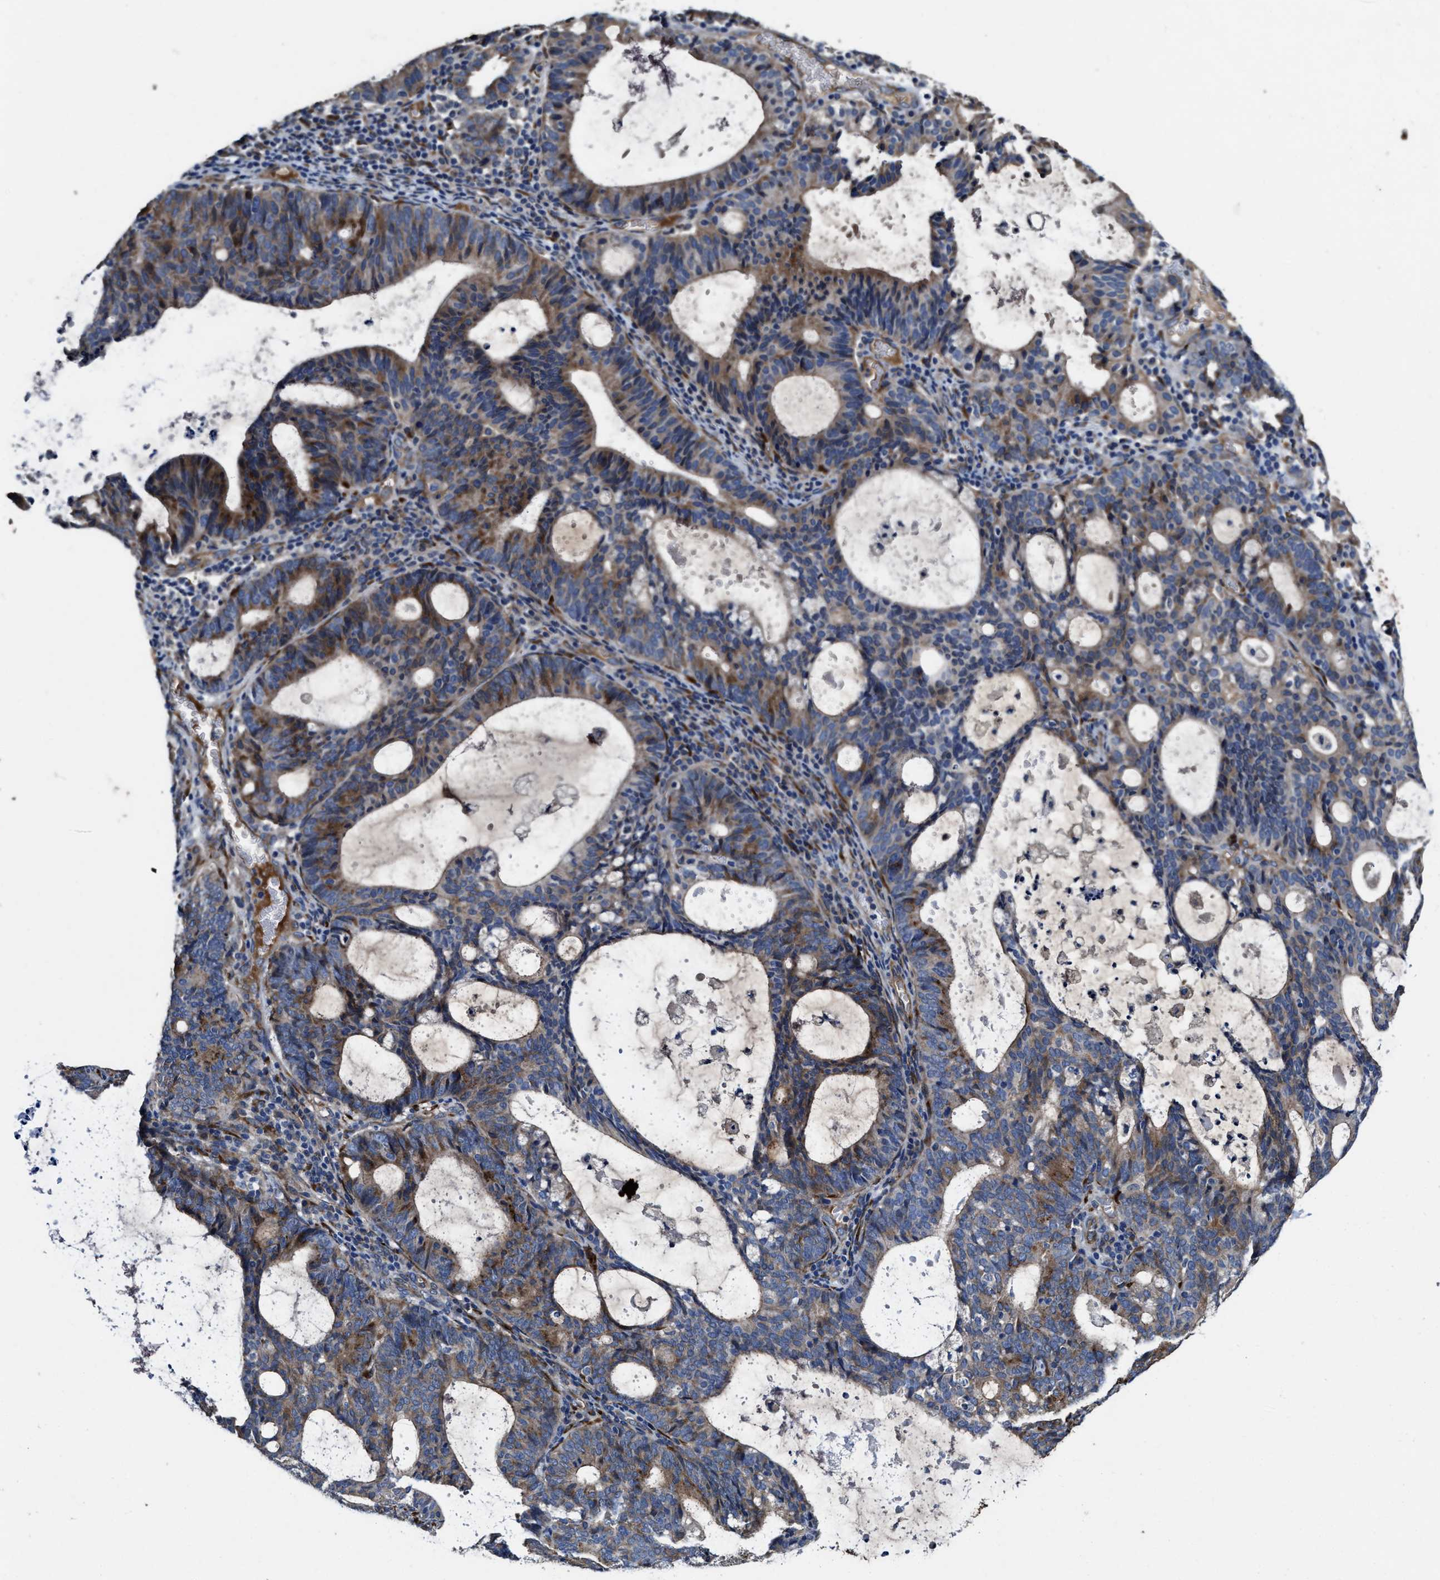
{"staining": {"intensity": "moderate", "quantity": ">75%", "location": "cytoplasmic/membranous"}, "tissue": "endometrial cancer", "cell_type": "Tumor cells", "image_type": "cancer", "snomed": [{"axis": "morphology", "description": "Adenocarcinoma, NOS"}, {"axis": "topography", "description": "Uterus"}], "caption": "Protein positivity by immunohistochemistry (IHC) shows moderate cytoplasmic/membranous expression in approximately >75% of tumor cells in endometrial cancer (adenocarcinoma). The protein of interest is shown in brown color, while the nuclei are stained blue.", "gene": "IDNK", "patient": {"sex": "female", "age": 83}}